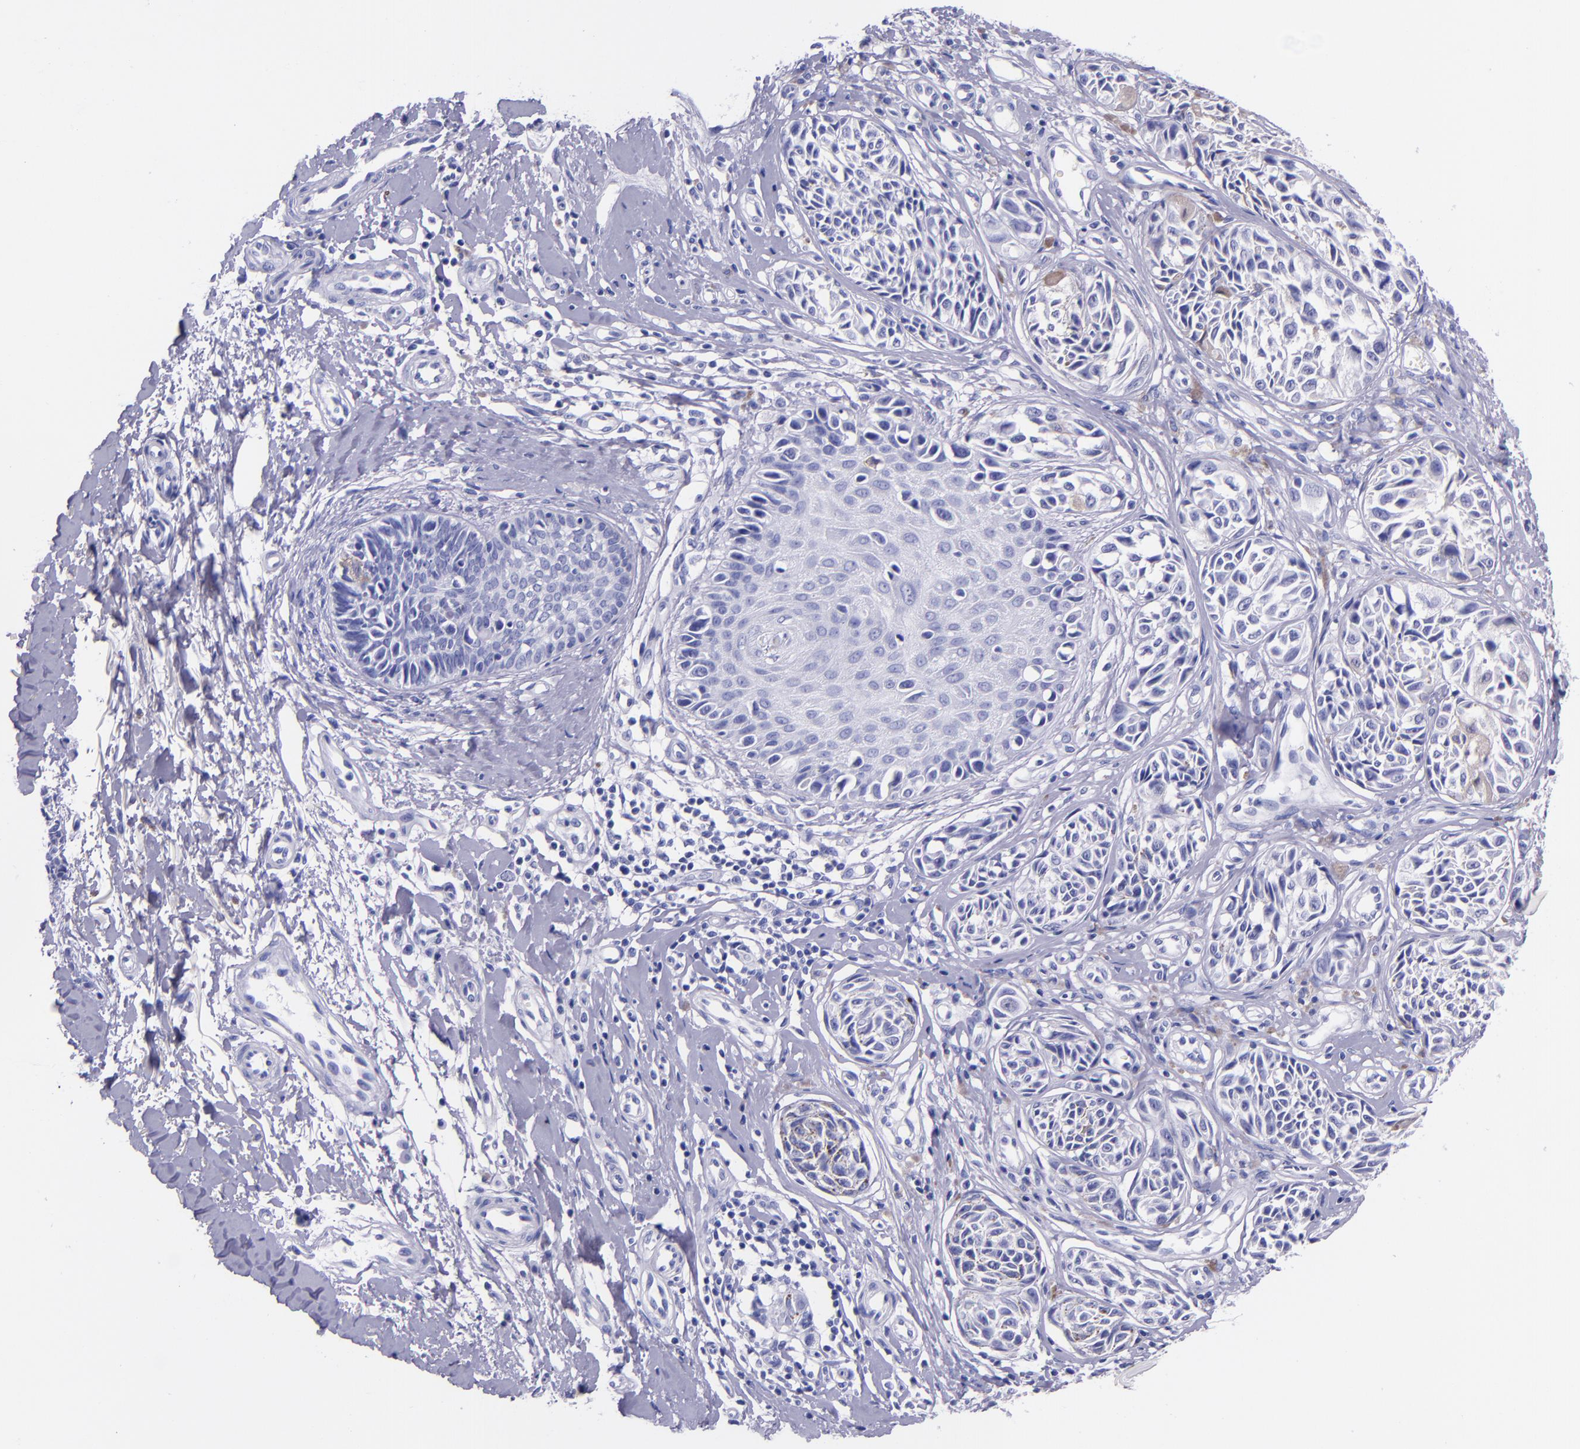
{"staining": {"intensity": "negative", "quantity": "none", "location": "none"}, "tissue": "melanoma", "cell_type": "Tumor cells", "image_type": "cancer", "snomed": [{"axis": "morphology", "description": "Malignant melanoma, NOS"}, {"axis": "topography", "description": "Skin"}], "caption": "This is a photomicrograph of immunohistochemistry staining of malignant melanoma, which shows no positivity in tumor cells. (Brightfield microscopy of DAB immunohistochemistry at high magnification).", "gene": "MBP", "patient": {"sex": "male", "age": 67}}